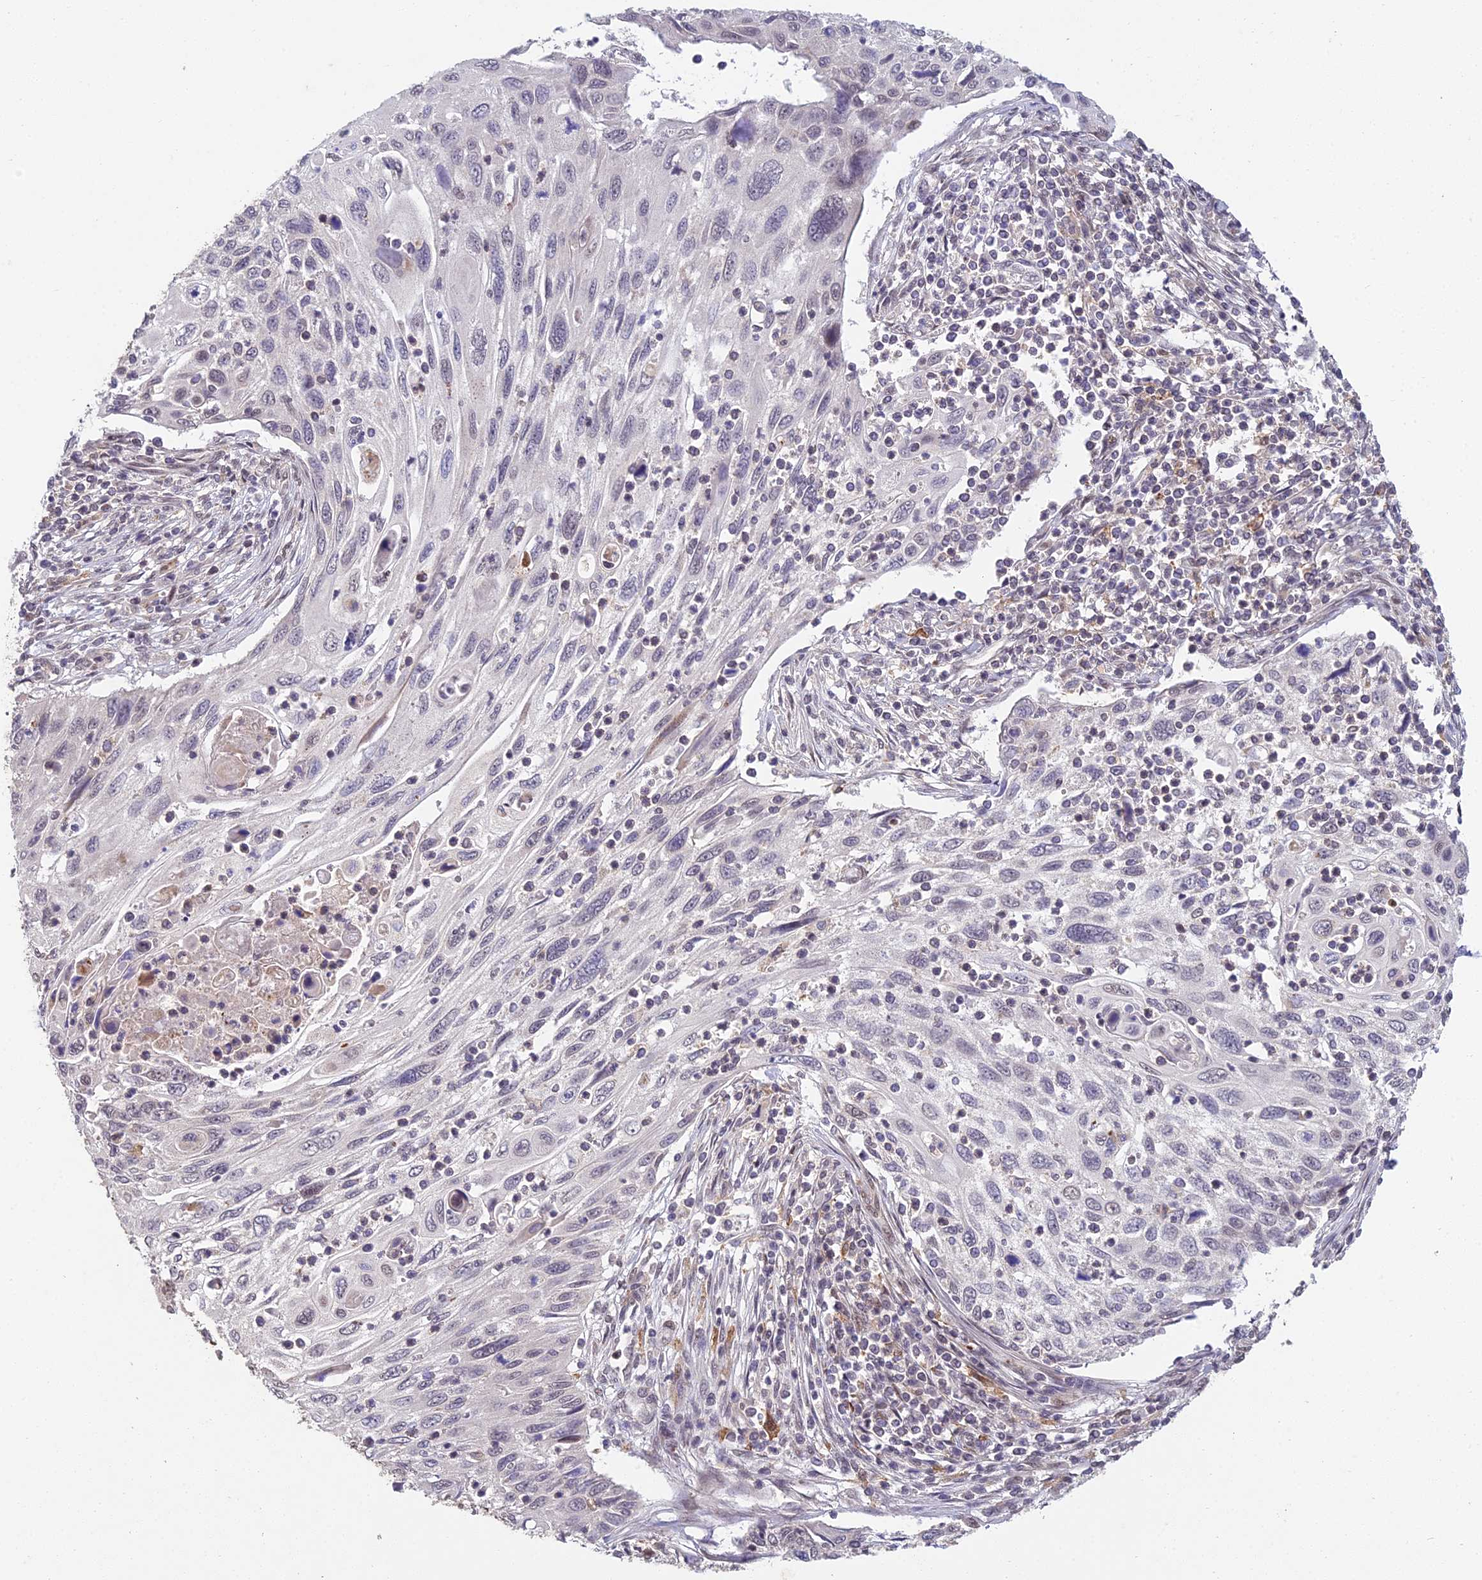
{"staining": {"intensity": "weak", "quantity": "<25%", "location": "nuclear"}, "tissue": "cervical cancer", "cell_type": "Tumor cells", "image_type": "cancer", "snomed": [{"axis": "morphology", "description": "Squamous cell carcinoma, NOS"}, {"axis": "topography", "description": "Cervix"}], "caption": "Immunohistochemistry histopathology image of cervical cancer (squamous cell carcinoma) stained for a protein (brown), which demonstrates no positivity in tumor cells. (Brightfield microscopy of DAB (3,3'-diaminobenzidine) IHC at high magnification).", "gene": "ABHD17A", "patient": {"sex": "female", "age": 70}}